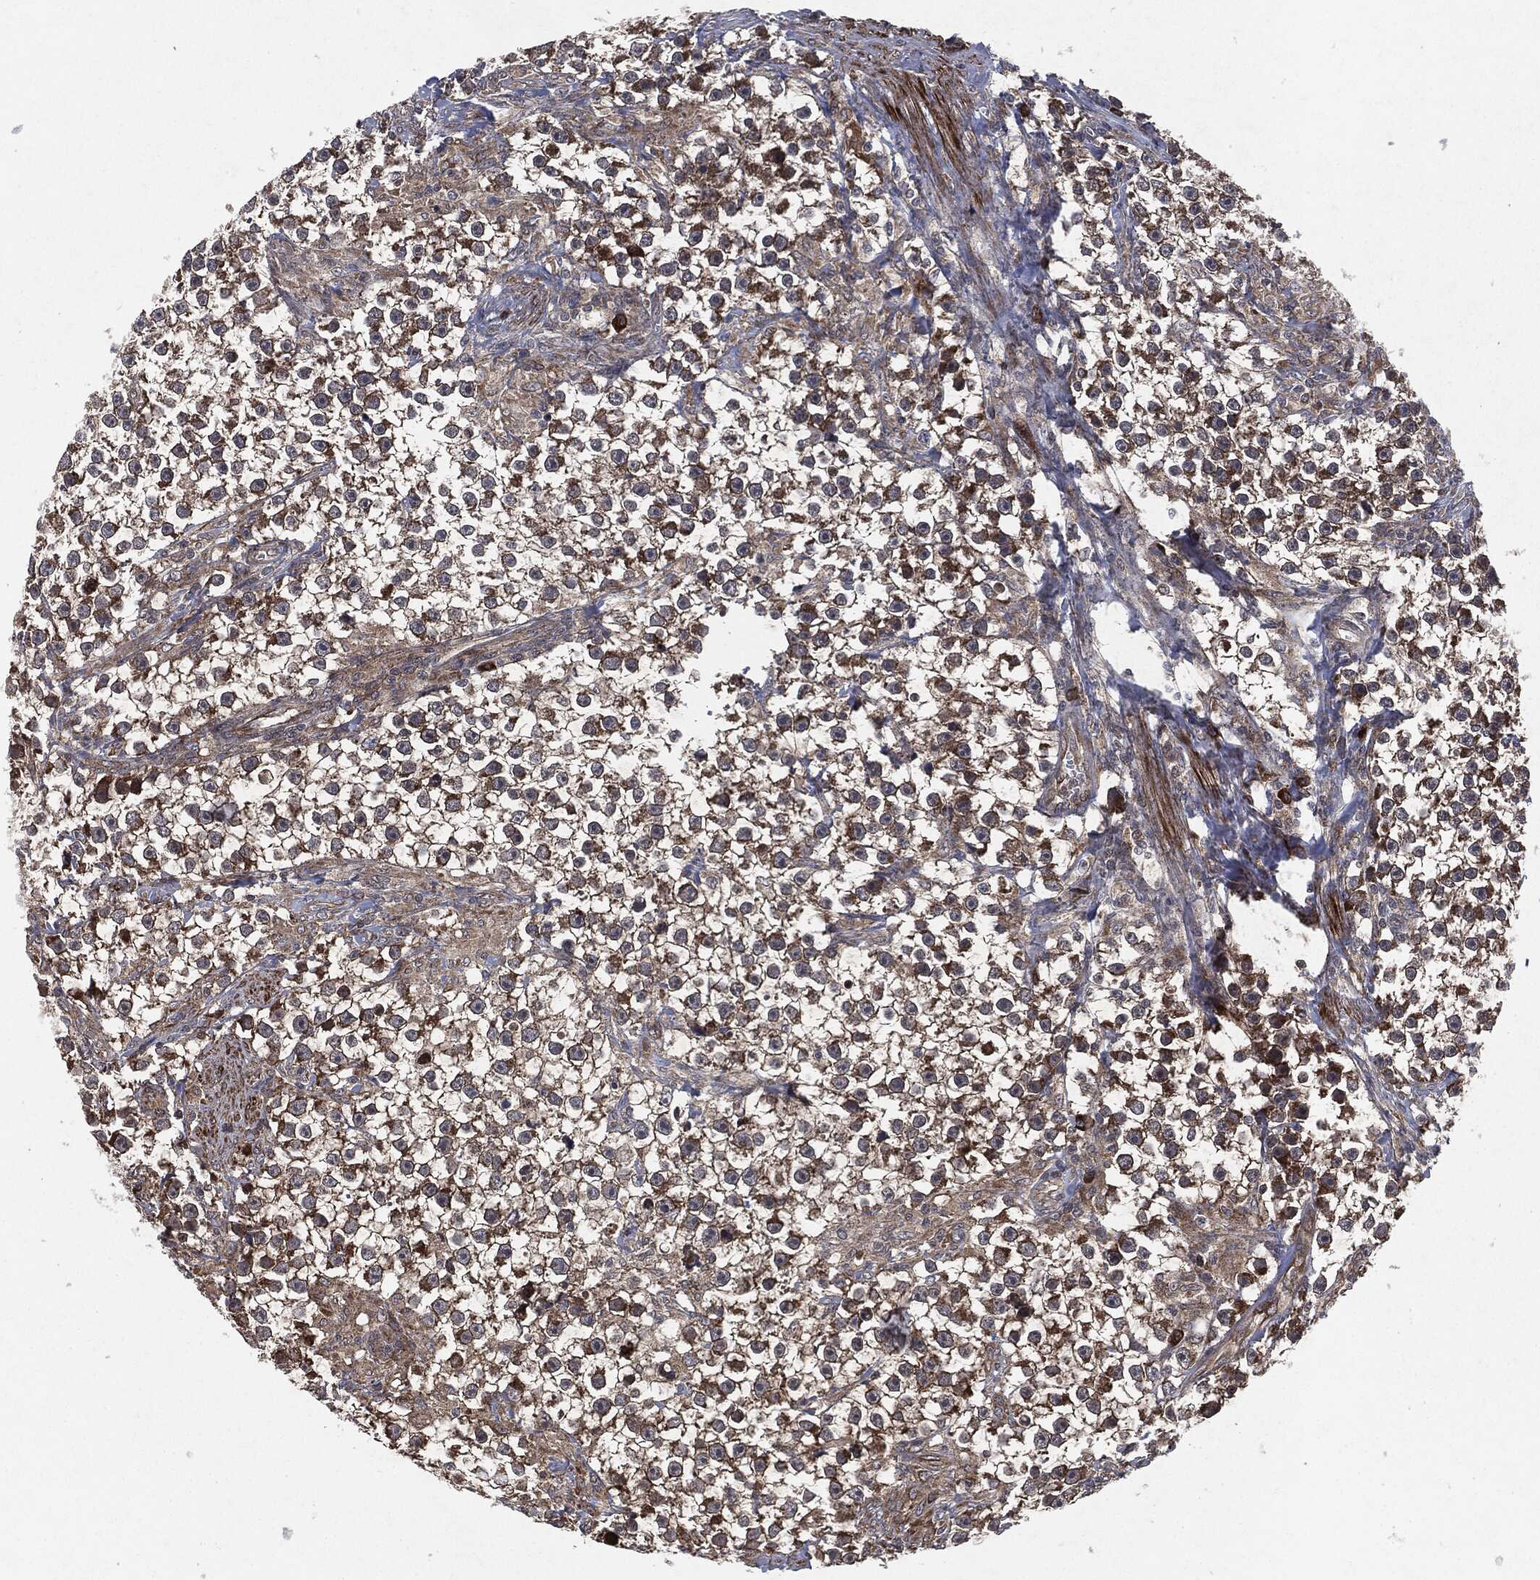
{"staining": {"intensity": "strong", "quantity": "<25%", "location": "cytoplasmic/membranous"}, "tissue": "testis cancer", "cell_type": "Tumor cells", "image_type": "cancer", "snomed": [{"axis": "morphology", "description": "Seminoma, NOS"}, {"axis": "topography", "description": "Testis"}], "caption": "The micrograph demonstrates immunohistochemical staining of seminoma (testis). There is strong cytoplasmic/membranous expression is appreciated in about <25% of tumor cells.", "gene": "RAF1", "patient": {"sex": "male", "age": 59}}